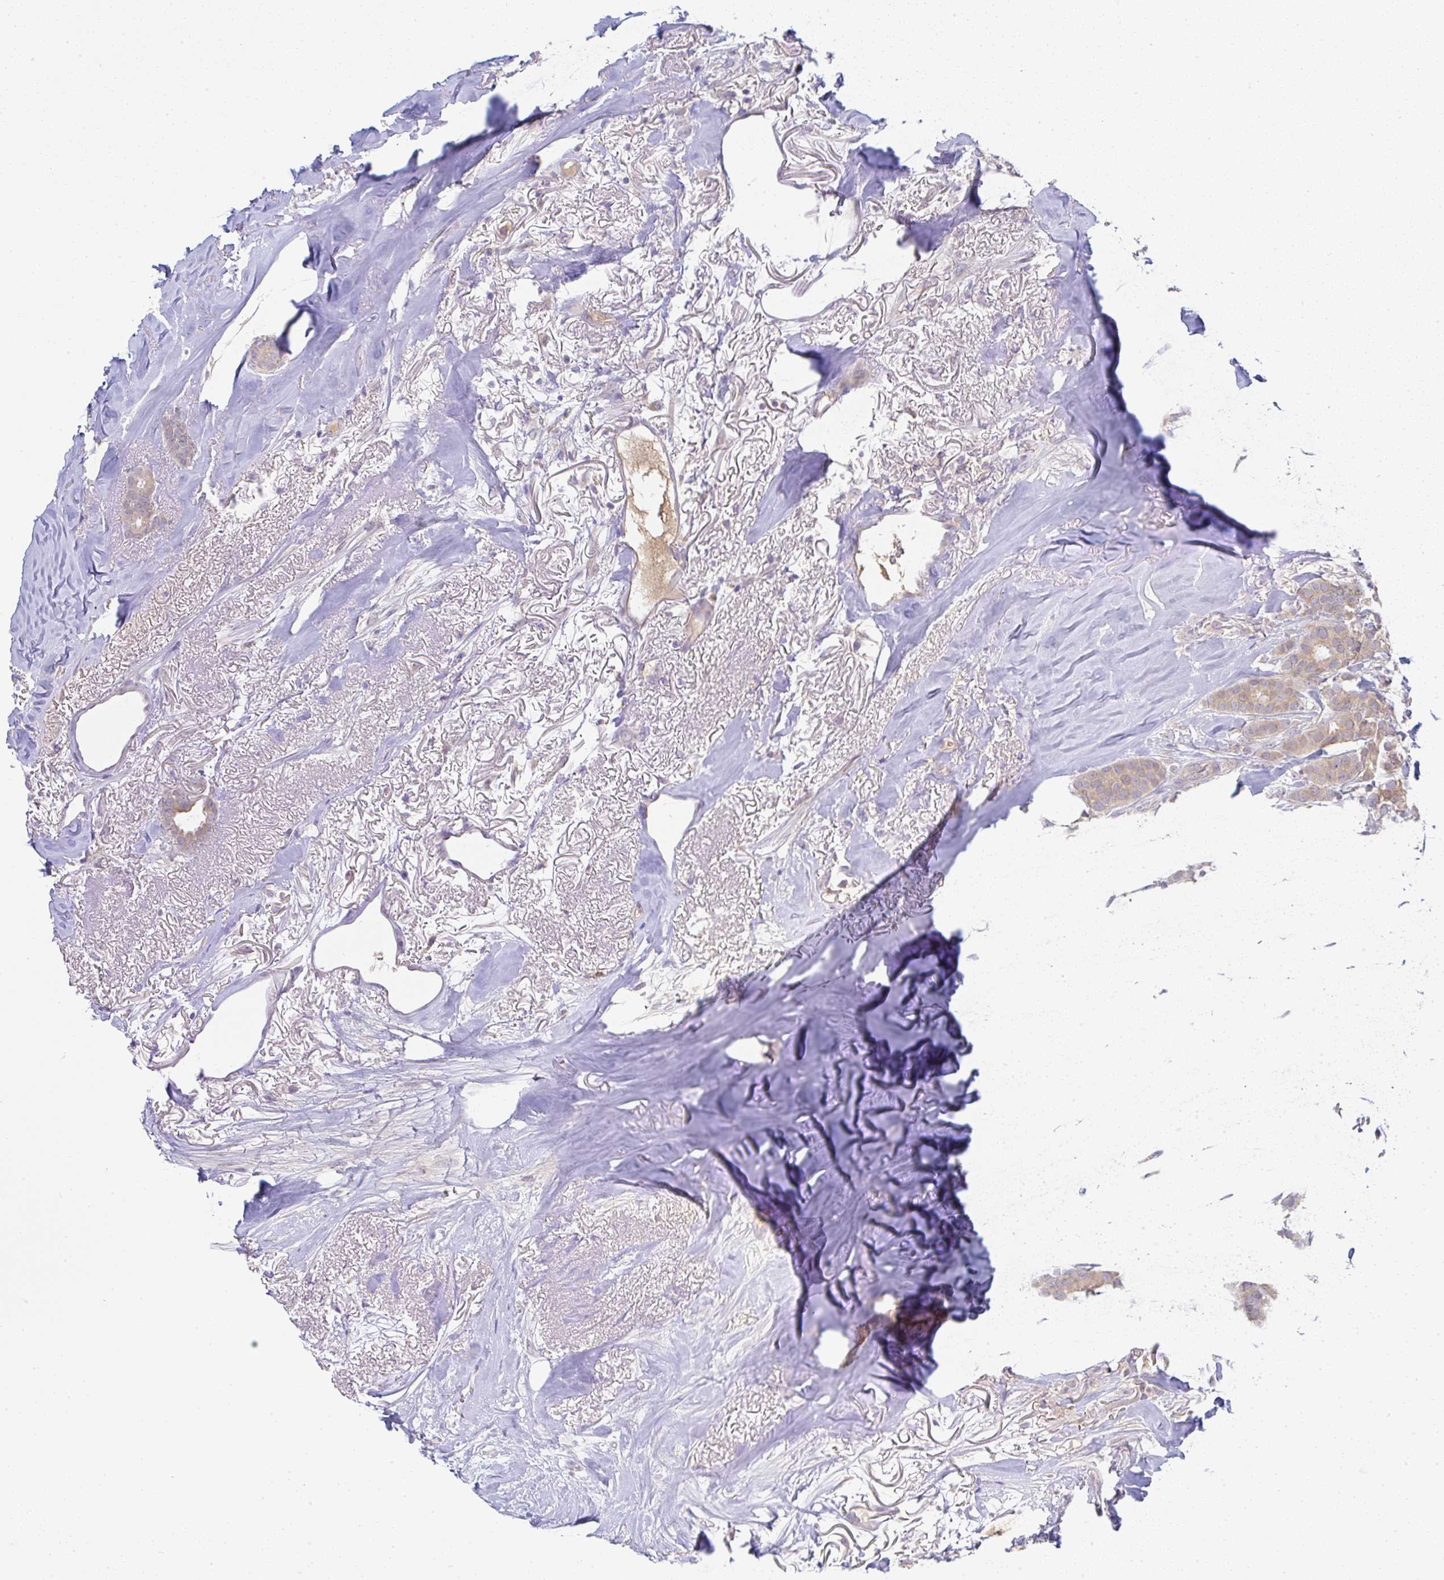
{"staining": {"intensity": "moderate", "quantity": ">75%", "location": "cytoplasmic/membranous"}, "tissue": "breast cancer", "cell_type": "Tumor cells", "image_type": "cancer", "snomed": [{"axis": "morphology", "description": "Duct carcinoma"}, {"axis": "topography", "description": "Breast"}], "caption": "Protein expression analysis of breast cancer (intraductal carcinoma) exhibits moderate cytoplasmic/membranous staining in about >75% of tumor cells.", "gene": "DERL2", "patient": {"sex": "female", "age": 84}}